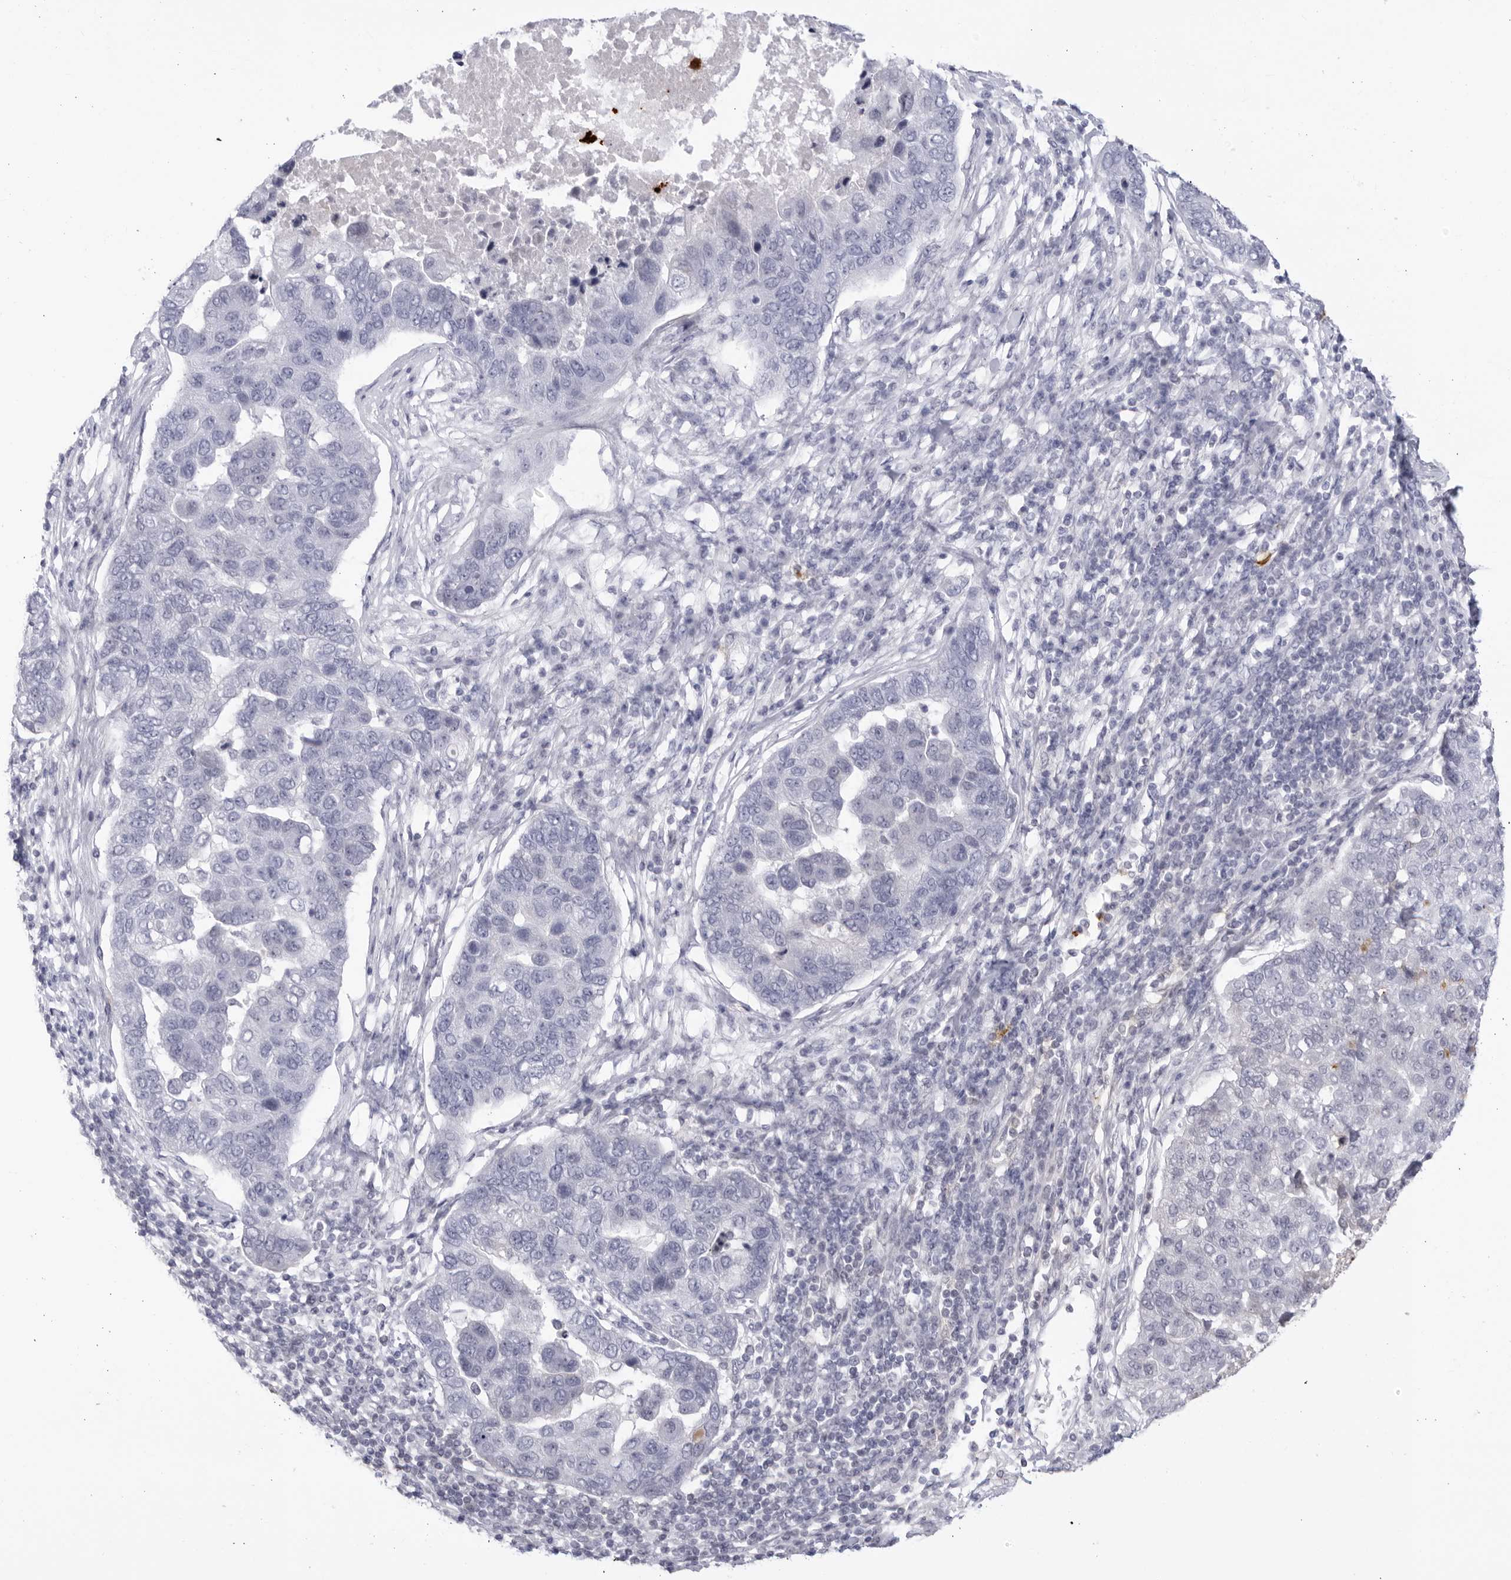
{"staining": {"intensity": "negative", "quantity": "none", "location": "none"}, "tissue": "pancreatic cancer", "cell_type": "Tumor cells", "image_type": "cancer", "snomed": [{"axis": "morphology", "description": "Adenocarcinoma, NOS"}, {"axis": "topography", "description": "Pancreas"}], "caption": "Pancreatic cancer was stained to show a protein in brown. There is no significant expression in tumor cells. (DAB immunohistochemistry (IHC), high magnification).", "gene": "CNBD1", "patient": {"sex": "female", "age": 61}}